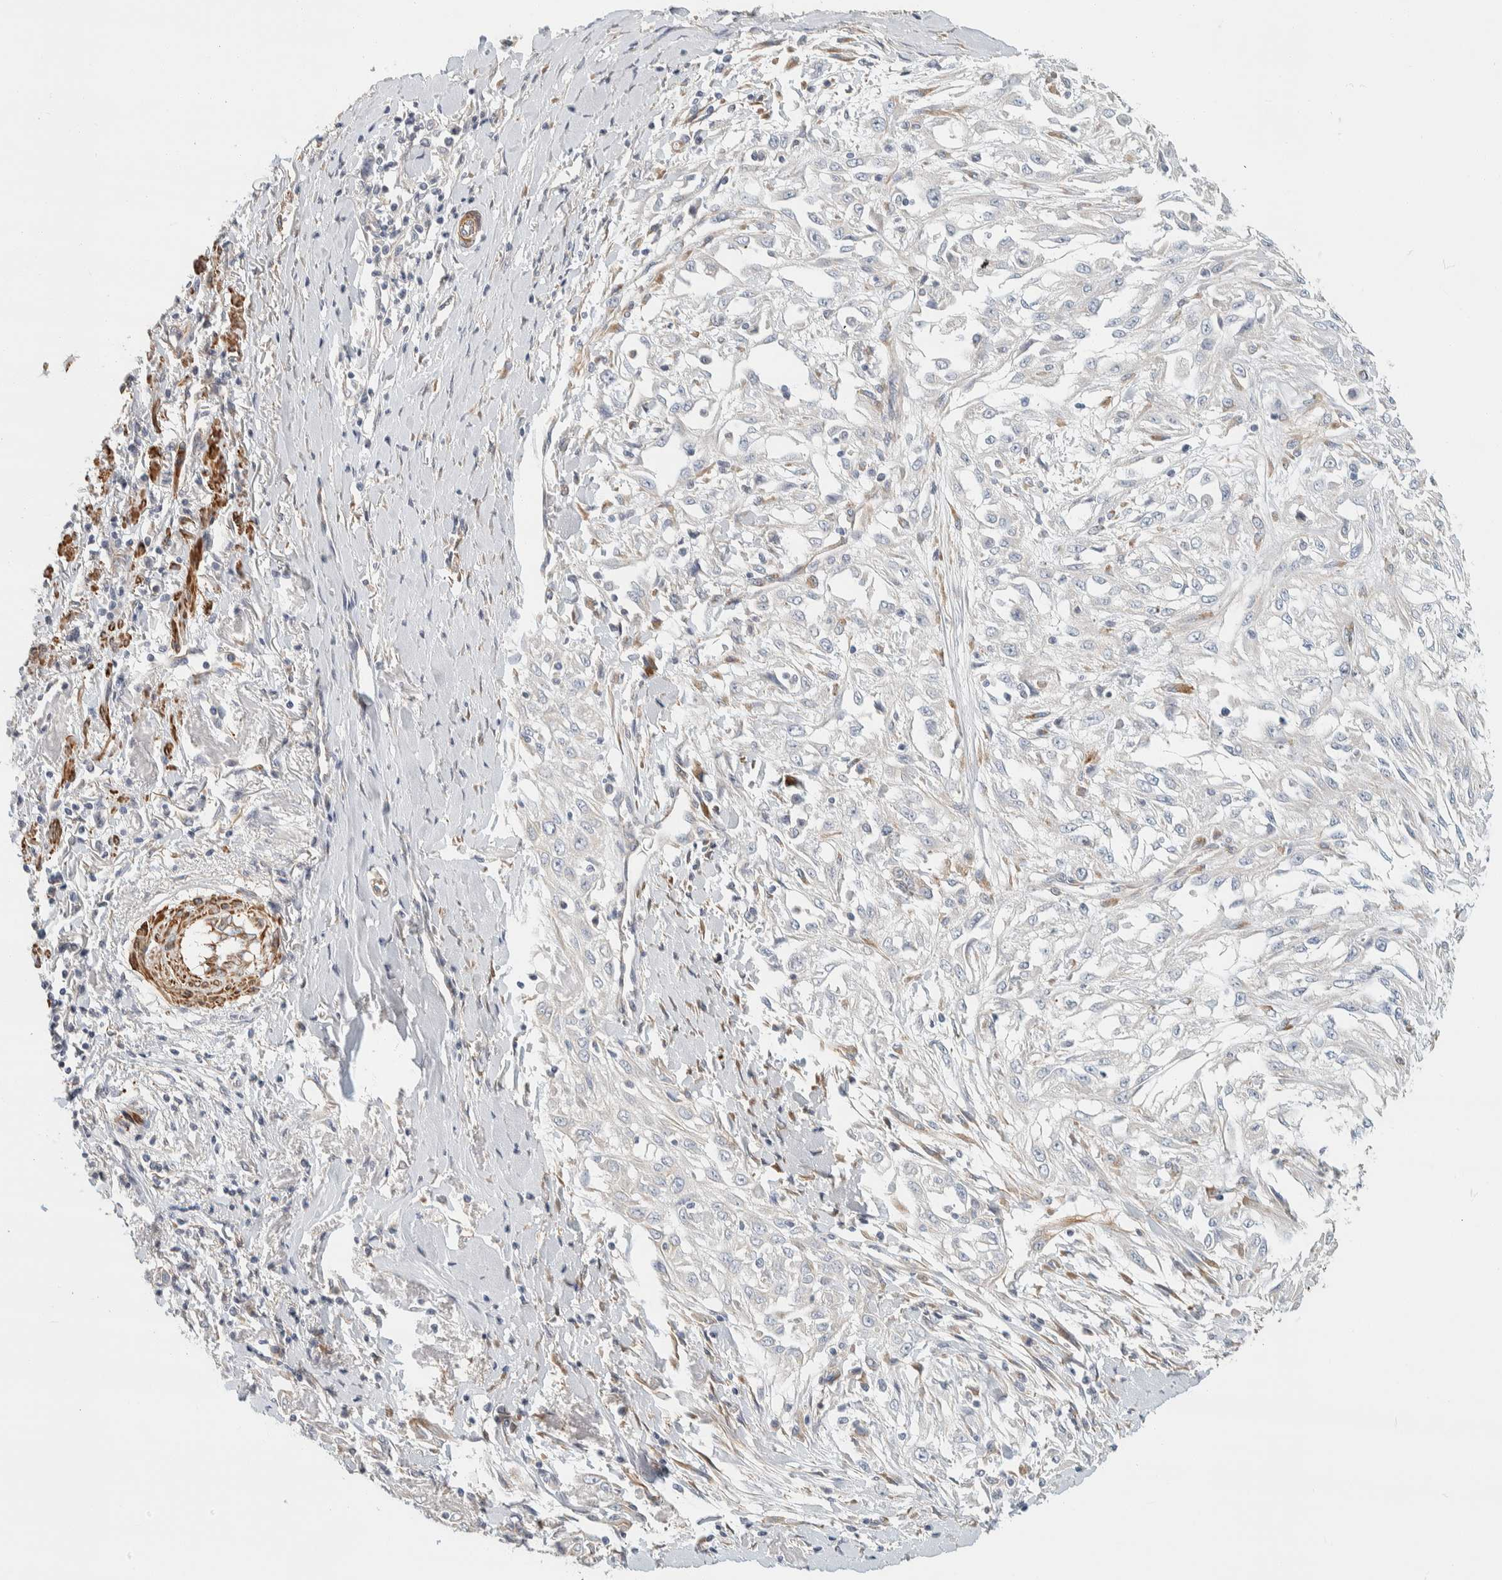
{"staining": {"intensity": "negative", "quantity": "none", "location": "none"}, "tissue": "skin cancer", "cell_type": "Tumor cells", "image_type": "cancer", "snomed": [{"axis": "morphology", "description": "Squamous cell carcinoma, NOS"}, {"axis": "morphology", "description": "Squamous cell carcinoma, metastatic, NOS"}, {"axis": "topography", "description": "Skin"}, {"axis": "topography", "description": "Lymph node"}], "caption": "Immunohistochemical staining of human skin metastatic squamous cell carcinoma reveals no significant expression in tumor cells.", "gene": "CDR2", "patient": {"sex": "male", "age": 75}}